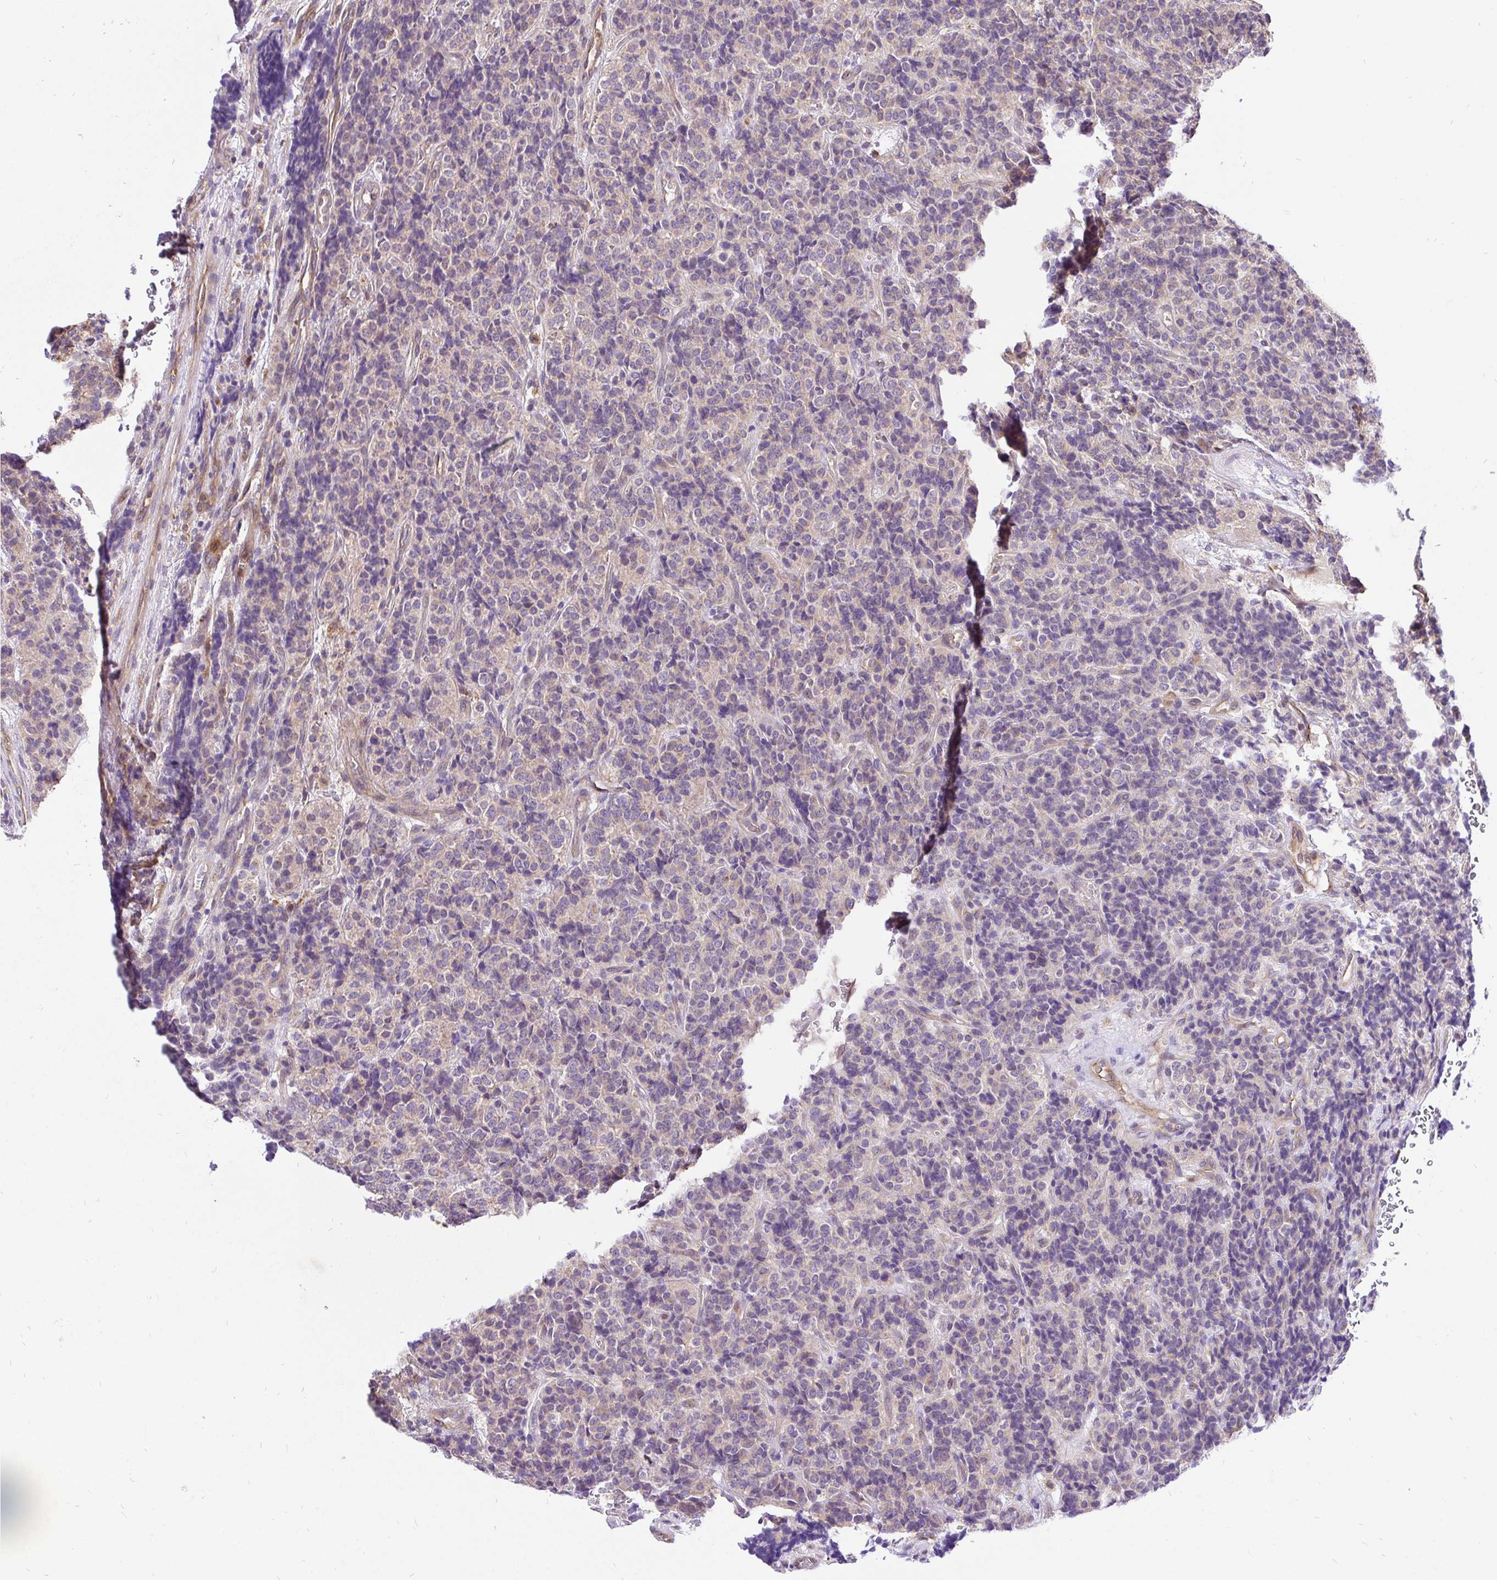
{"staining": {"intensity": "weak", "quantity": "<25%", "location": "cytoplasmic/membranous"}, "tissue": "carcinoid", "cell_type": "Tumor cells", "image_type": "cancer", "snomed": [{"axis": "morphology", "description": "Carcinoid, malignant, NOS"}, {"axis": "topography", "description": "Pancreas"}], "caption": "Immunohistochemical staining of carcinoid displays no significant staining in tumor cells.", "gene": "CCDC122", "patient": {"sex": "male", "age": 36}}